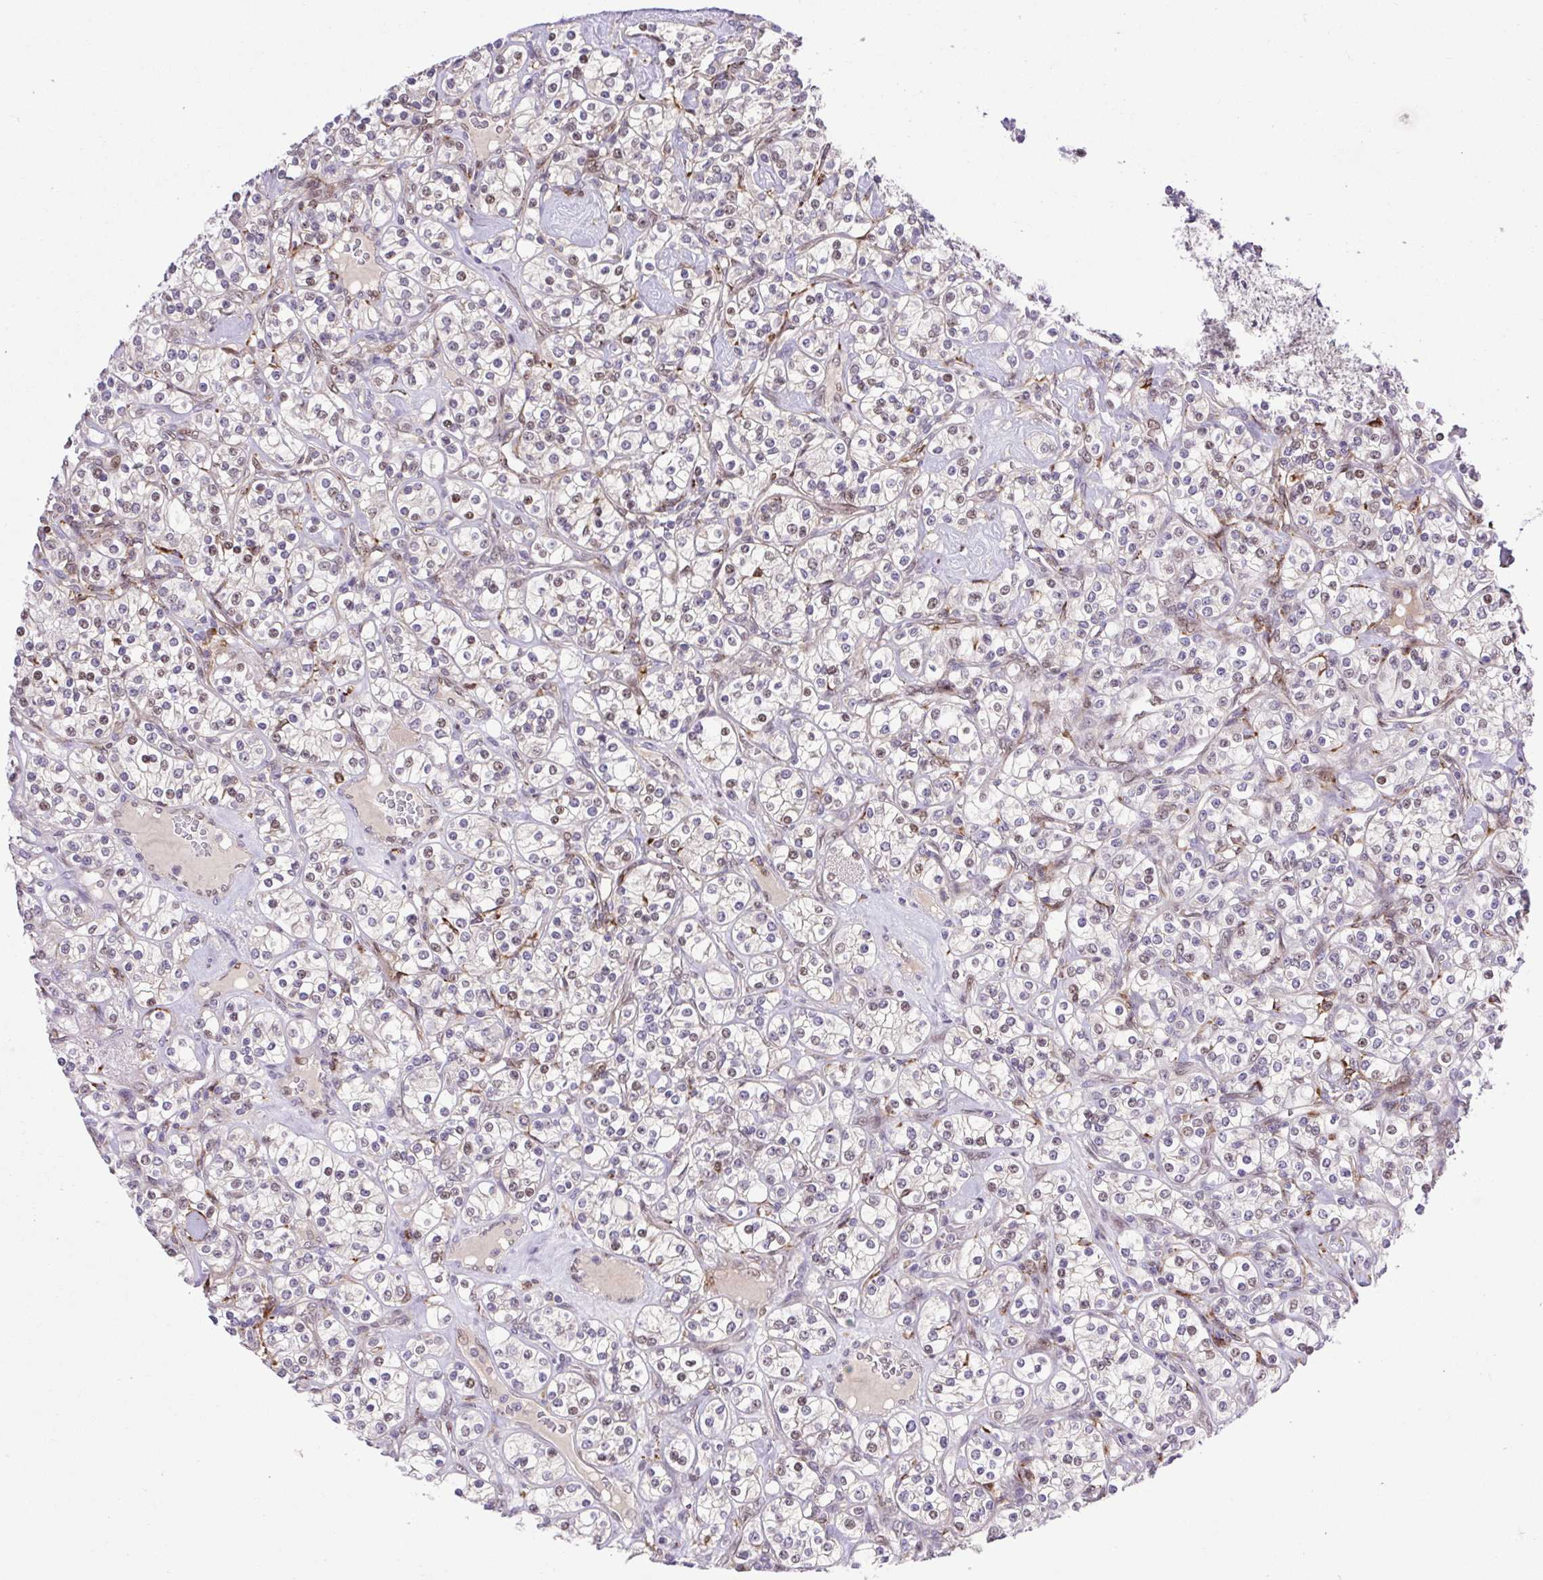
{"staining": {"intensity": "weak", "quantity": "<25%", "location": "nuclear"}, "tissue": "renal cancer", "cell_type": "Tumor cells", "image_type": "cancer", "snomed": [{"axis": "morphology", "description": "Adenocarcinoma, NOS"}, {"axis": "topography", "description": "Kidney"}], "caption": "This is an immunohistochemistry image of renal cancer (adenocarcinoma). There is no expression in tumor cells.", "gene": "ERG", "patient": {"sex": "male", "age": 77}}